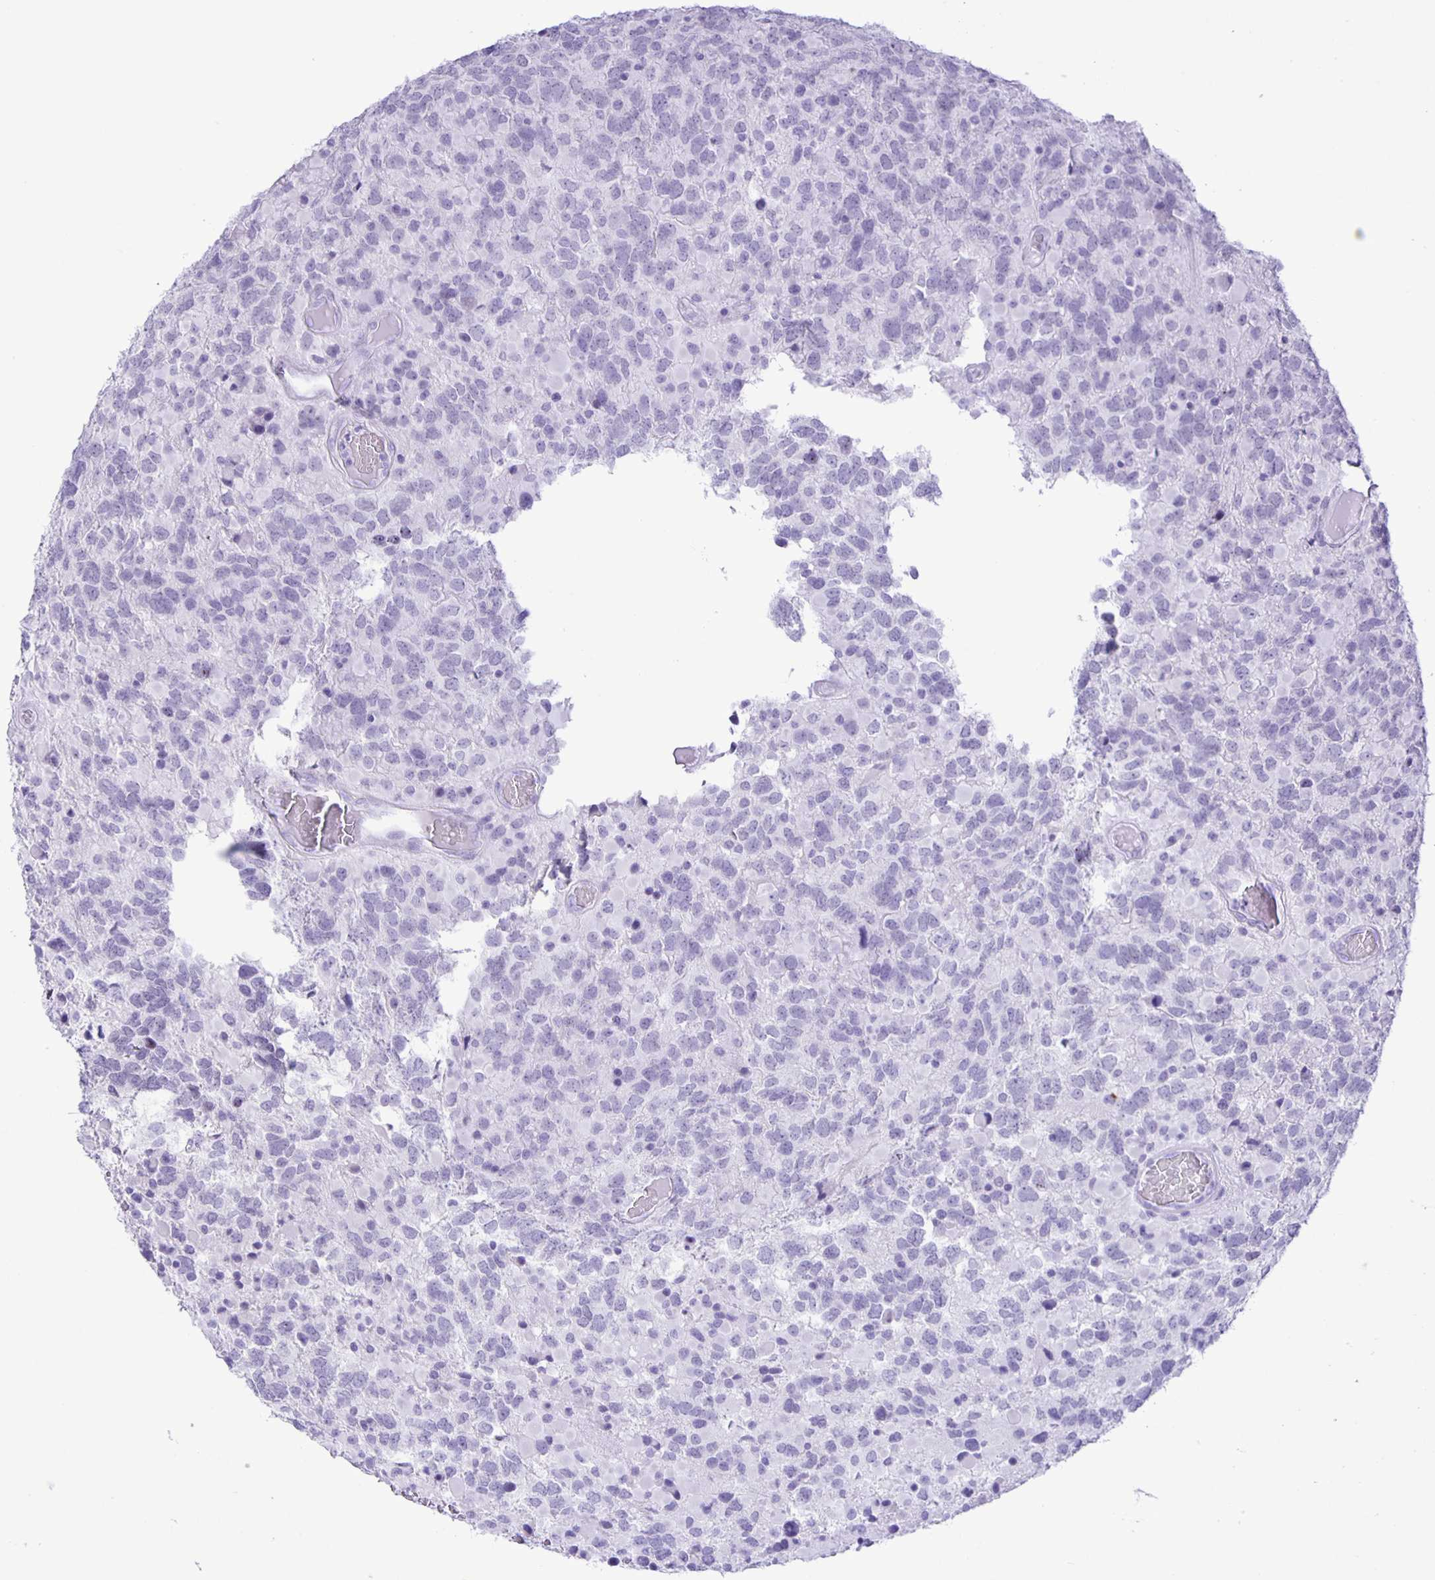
{"staining": {"intensity": "negative", "quantity": "none", "location": "none"}, "tissue": "glioma", "cell_type": "Tumor cells", "image_type": "cancer", "snomed": [{"axis": "morphology", "description": "Glioma, malignant, High grade"}, {"axis": "topography", "description": "Brain"}], "caption": "Image shows no significant protein positivity in tumor cells of glioma.", "gene": "EZHIP", "patient": {"sex": "female", "age": 40}}